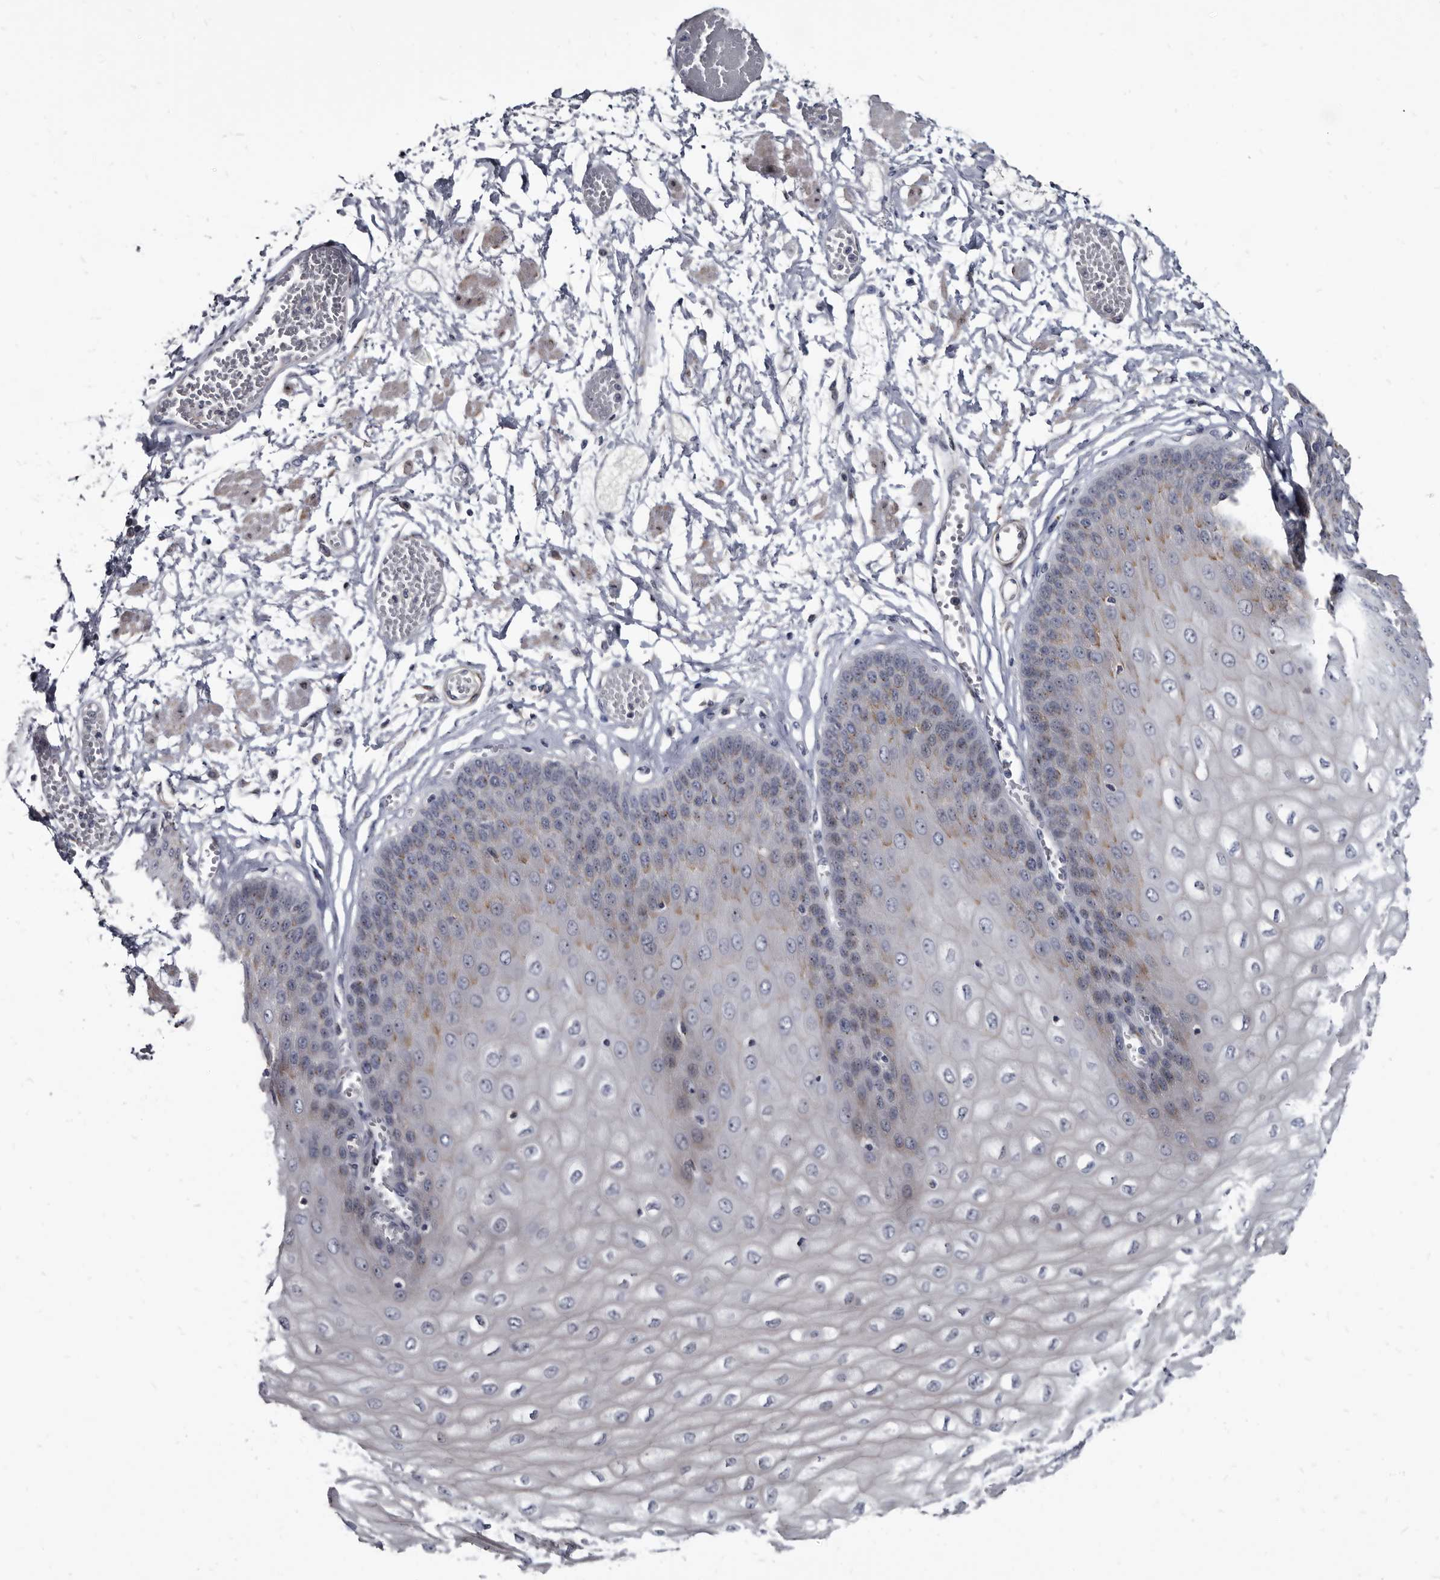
{"staining": {"intensity": "moderate", "quantity": "<25%", "location": "cytoplasmic/membranous"}, "tissue": "esophagus", "cell_type": "Squamous epithelial cells", "image_type": "normal", "snomed": [{"axis": "morphology", "description": "Normal tissue, NOS"}, {"axis": "topography", "description": "Esophagus"}], "caption": "Protein expression analysis of normal esophagus shows moderate cytoplasmic/membranous expression in approximately <25% of squamous epithelial cells.", "gene": "PRSS8", "patient": {"sex": "male", "age": 60}}